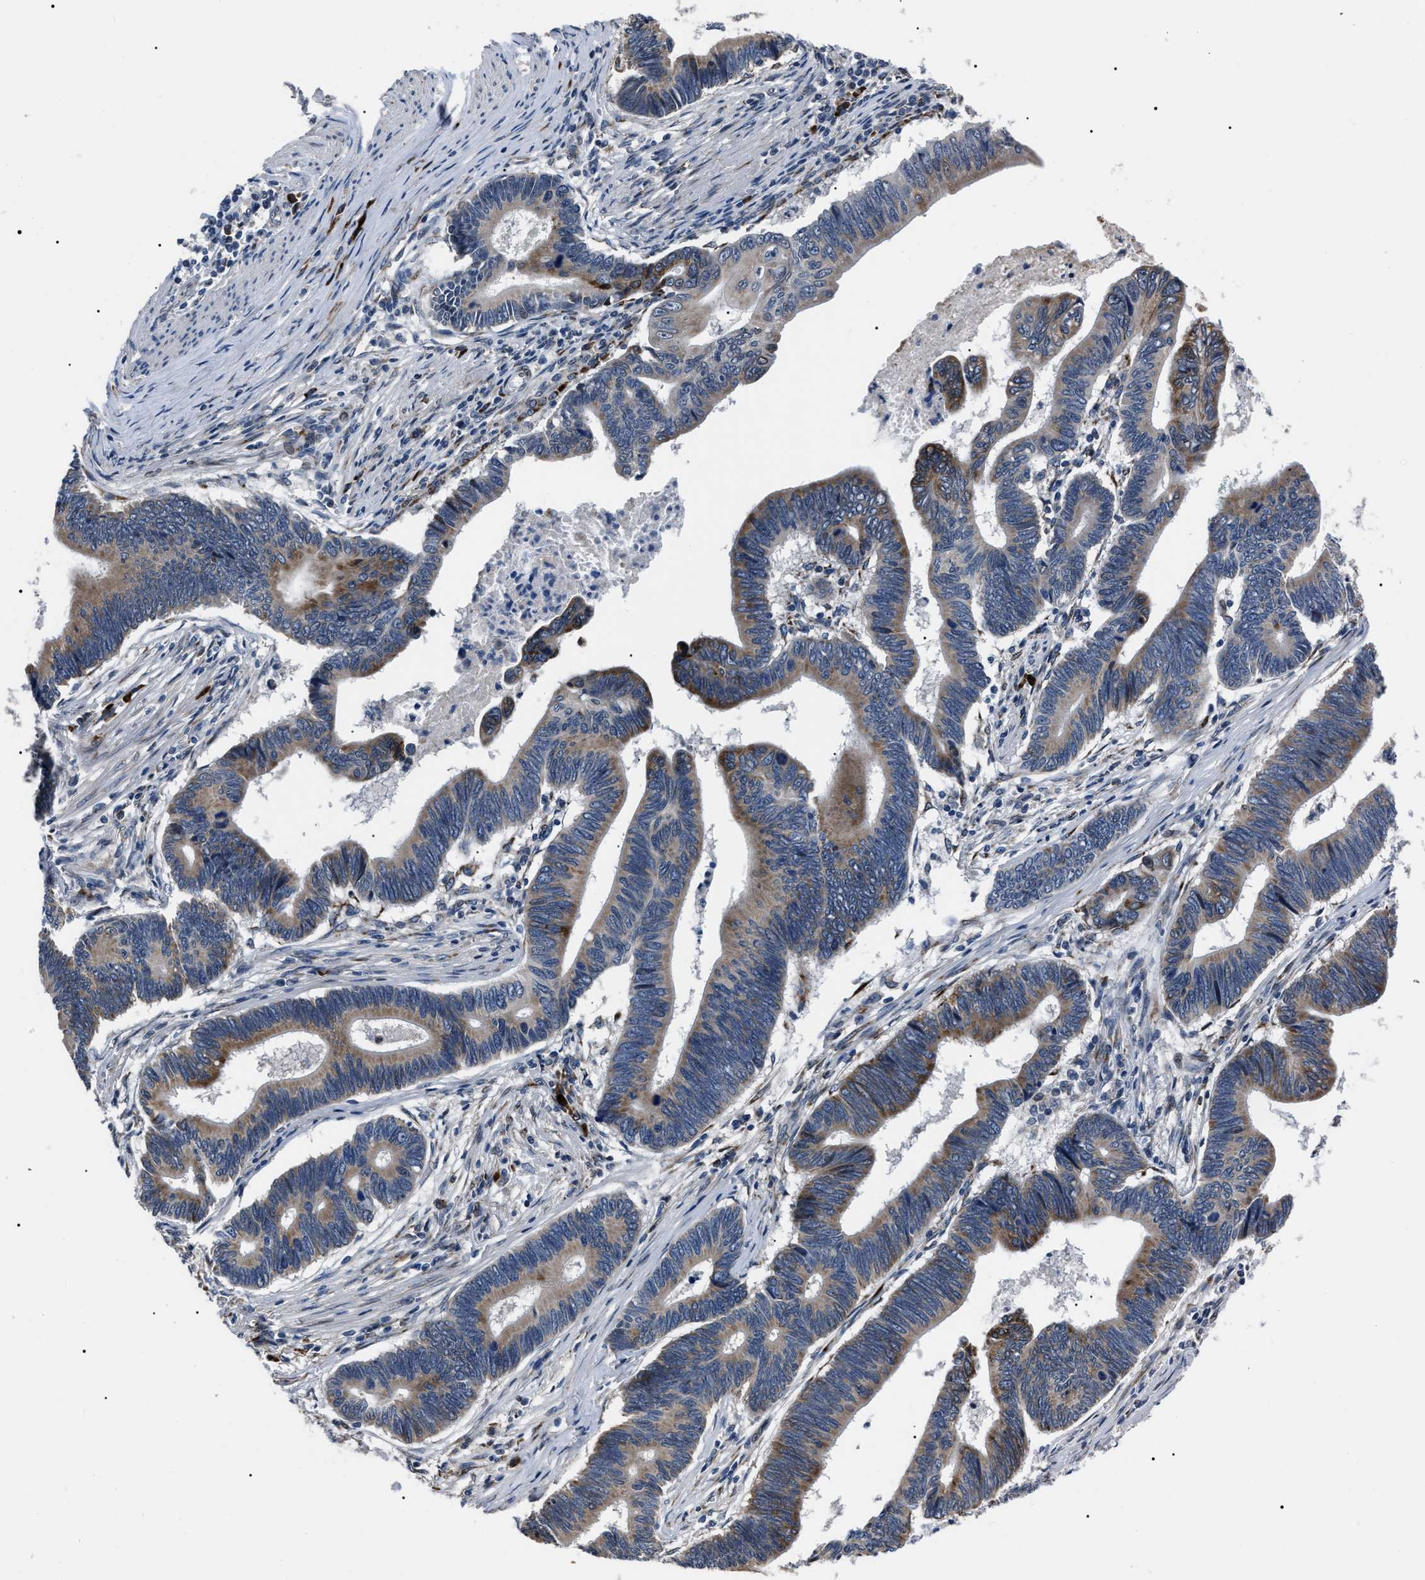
{"staining": {"intensity": "moderate", "quantity": ">75%", "location": "cytoplasmic/membranous"}, "tissue": "pancreatic cancer", "cell_type": "Tumor cells", "image_type": "cancer", "snomed": [{"axis": "morphology", "description": "Adenocarcinoma, NOS"}, {"axis": "topography", "description": "Pancreas"}], "caption": "Immunohistochemistry (DAB) staining of human adenocarcinoma (pancreatic) exhibits moderate cytoplasmic/membranous protein positivity in approximately >75% of tumor cells. (Stains: DAB in brown, nuclei in blue, Microscopy: brightfield microscopy at high magnification).", "gene": "LRRC14", "patient": {"sex": "female", "age": 70}}